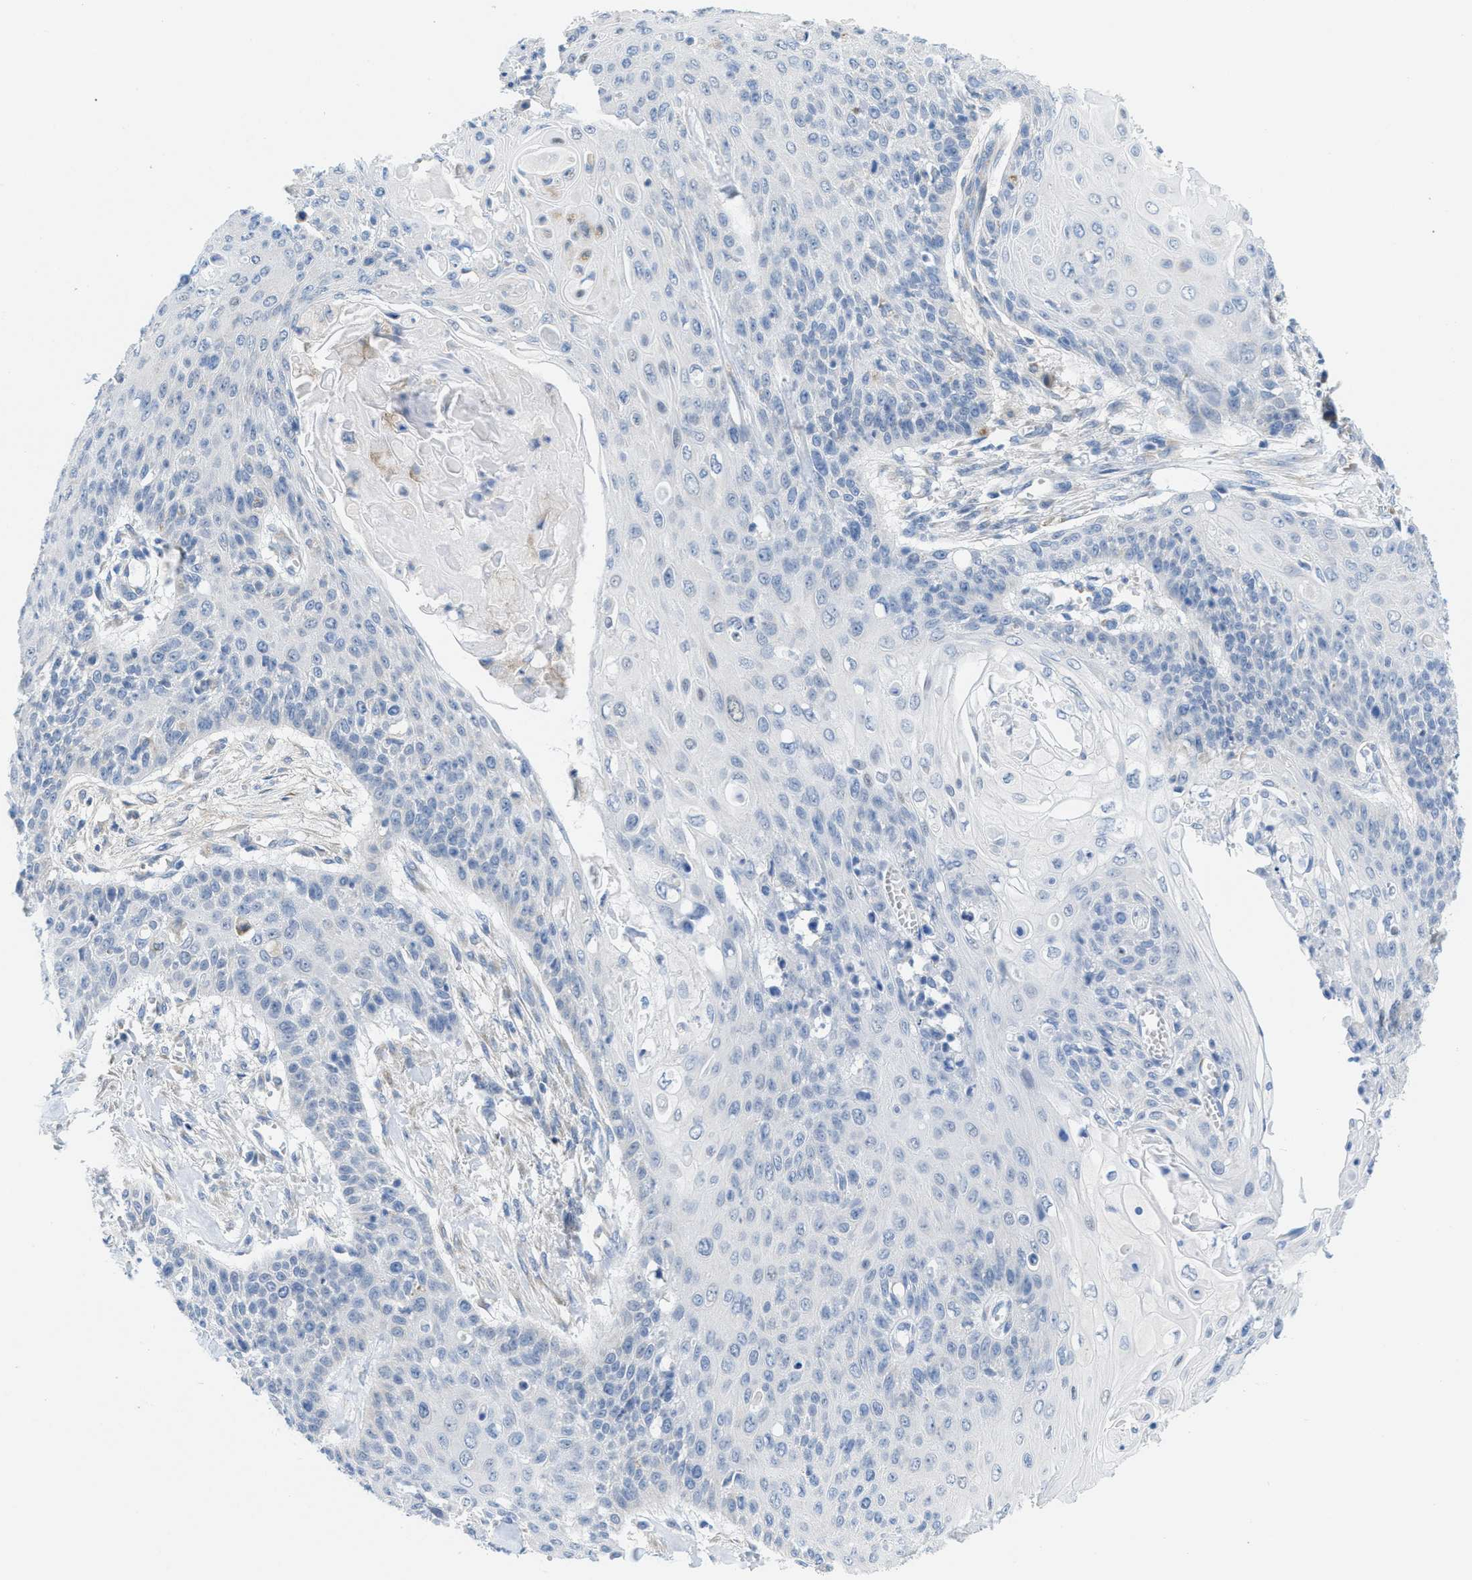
{"staining": {"intensity": "negative", "quantity": "none", "location": "none"}, "tissue": "cervical cancer", "cell_type": "Tumor cells", "image_type": "cancer", "snomed": [{"axis": "morphology", "description": "Squamous cell carcinoma, NOS"}, {"axis": "topography", "description": "Cervix"}], "caption": "Immunohistochemical staining of cervical cancer (squamous cell carcinoma) reveals no significant positivity in tumor cells.", "gene": "PTDSS1", "patient": {"sex": "female", "age": 39}}